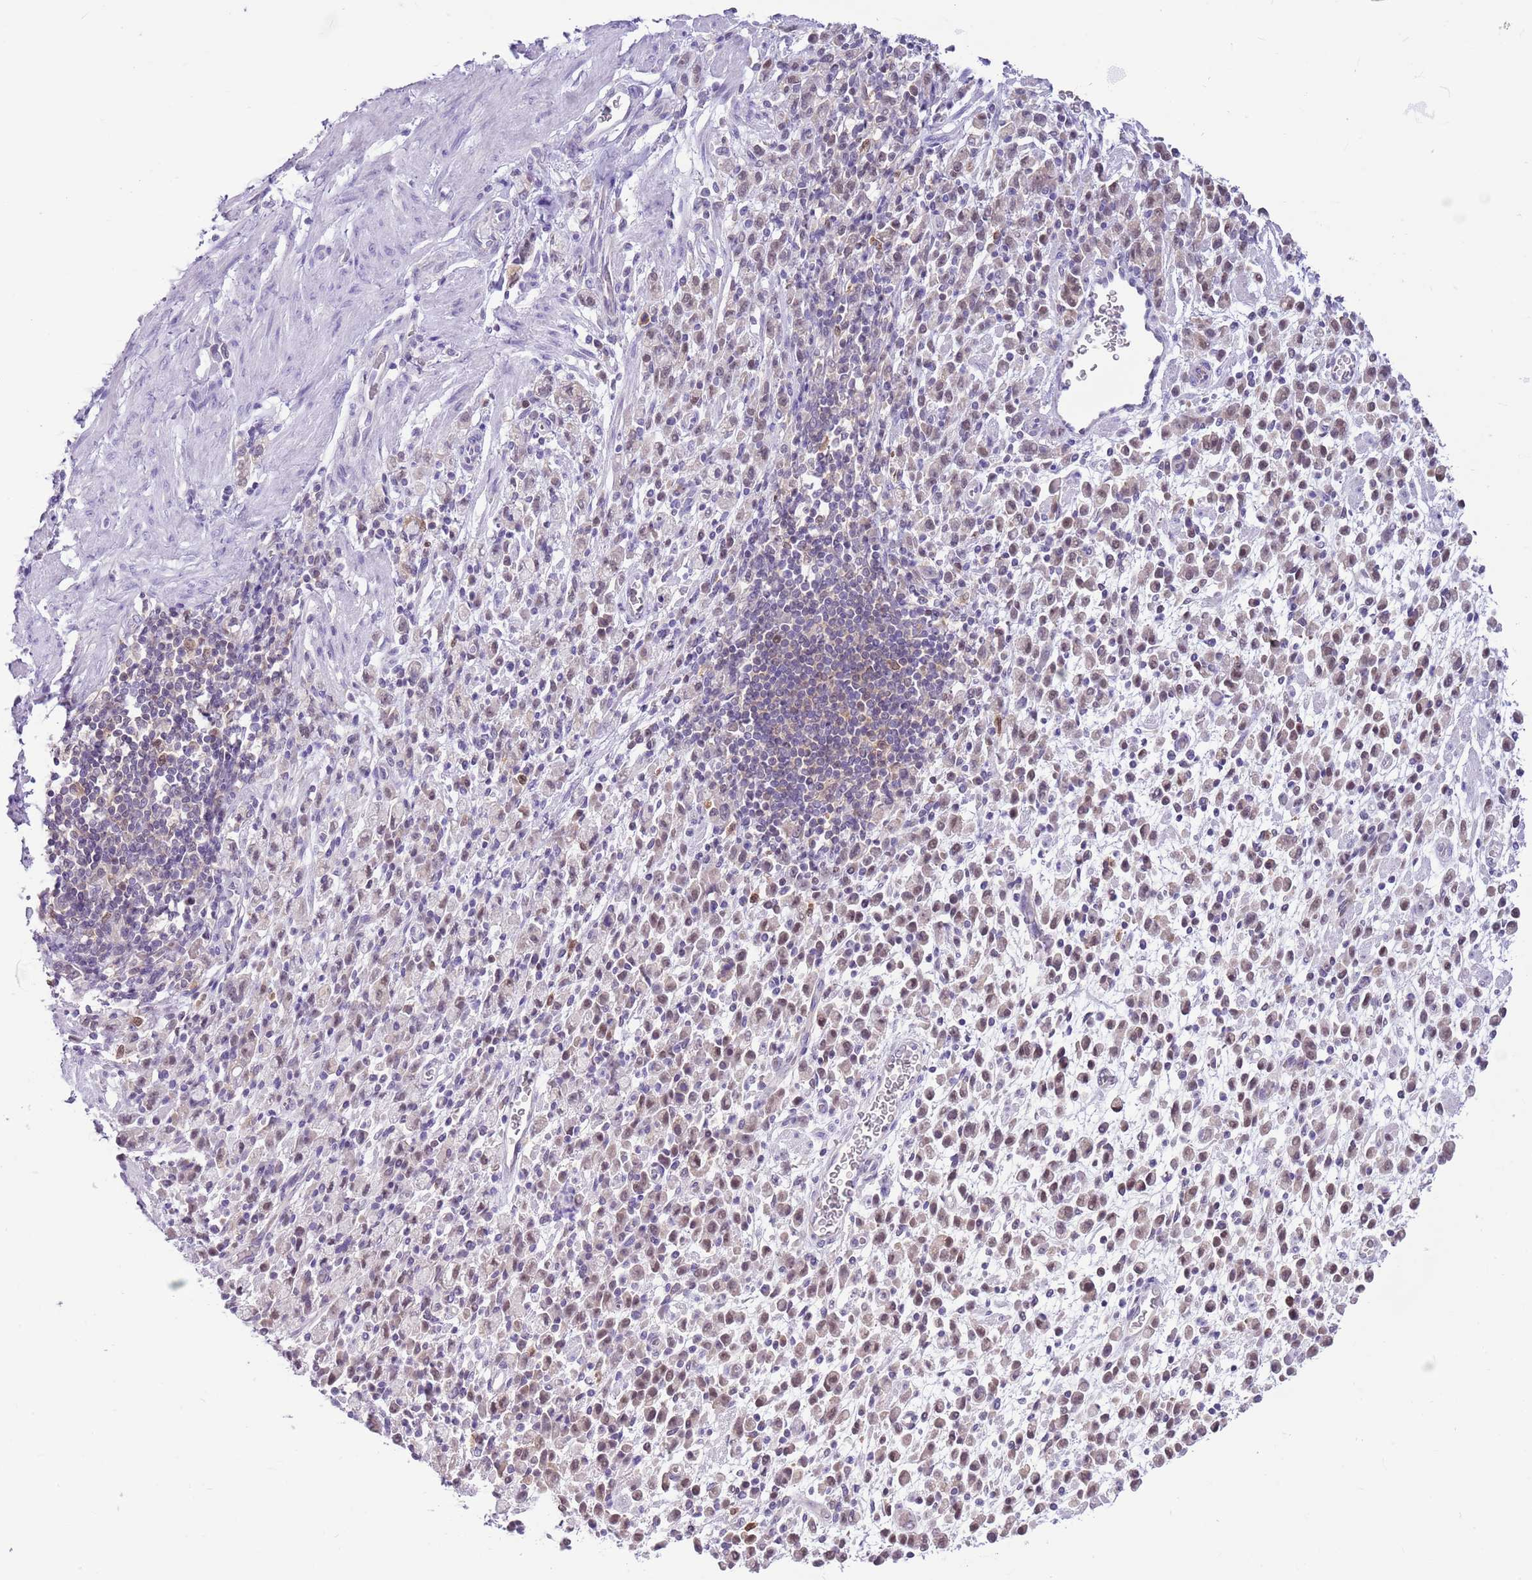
{"staining": {"intensity": "weak", "quantity": ">75%", "location": "nuclear"}, "tissue": "stomach cancer", "cell_type": "Tumor cells", "image_type": "cancer", "snomed": [{"axis": "morphology", "description": "Adenocarcinoma, NOS"}, {"axis": "topography", "description": "Stomach"}], "caption": "This histopathology image demonstrates adenocarcinoma (stomach) stained with immunohistochemistry to label a protein in brown. The nuclear of tumor cells show weak positivity for the protein. Nuclei are counter-stained blue.", "gene": "DDI2", "patient": {"sex": "male", "age": 77}}